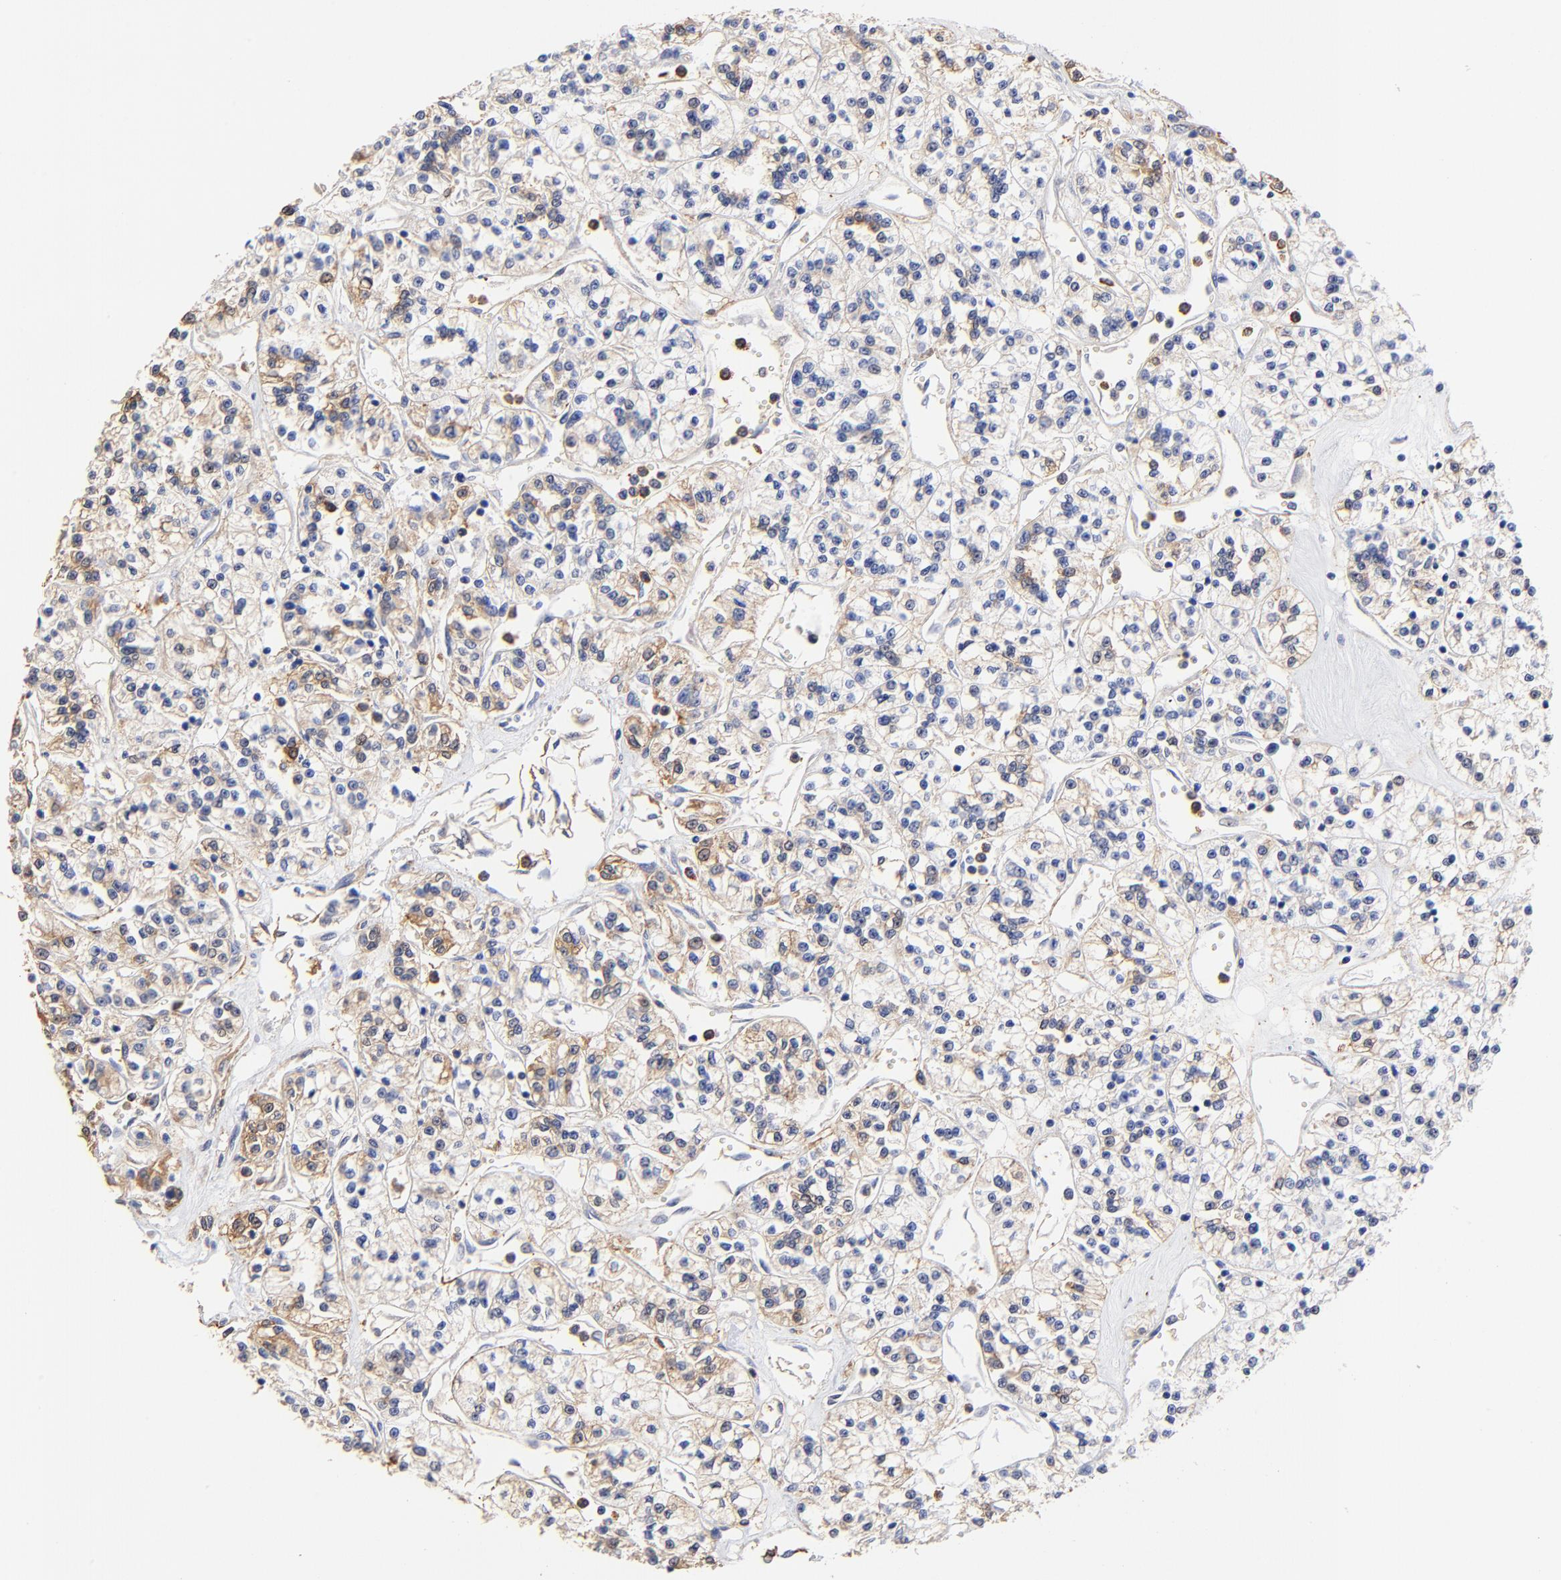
{"staining": {"intensity": "moderate", "quantity": "25%-75%", "location": "cytoplasmic/membranous"}, "tissue": "renal cancer", "cell_type": "Tumor cells", "image_type": "cancer", "snomed": [{"axis": "morphology", "description": "Adenocarcinoma, NOS"}, {"axis": "topography", "description": "Kidney"}], "caption": "Protein expression analysis of human renal cancer (adenocarcinoma) reveals moderate cytoplasmic/membranous positivity in about 25%-75% of tumor cells.", "gene": "TAGLN2", "patient": {"sex": "female", "age": 76}}